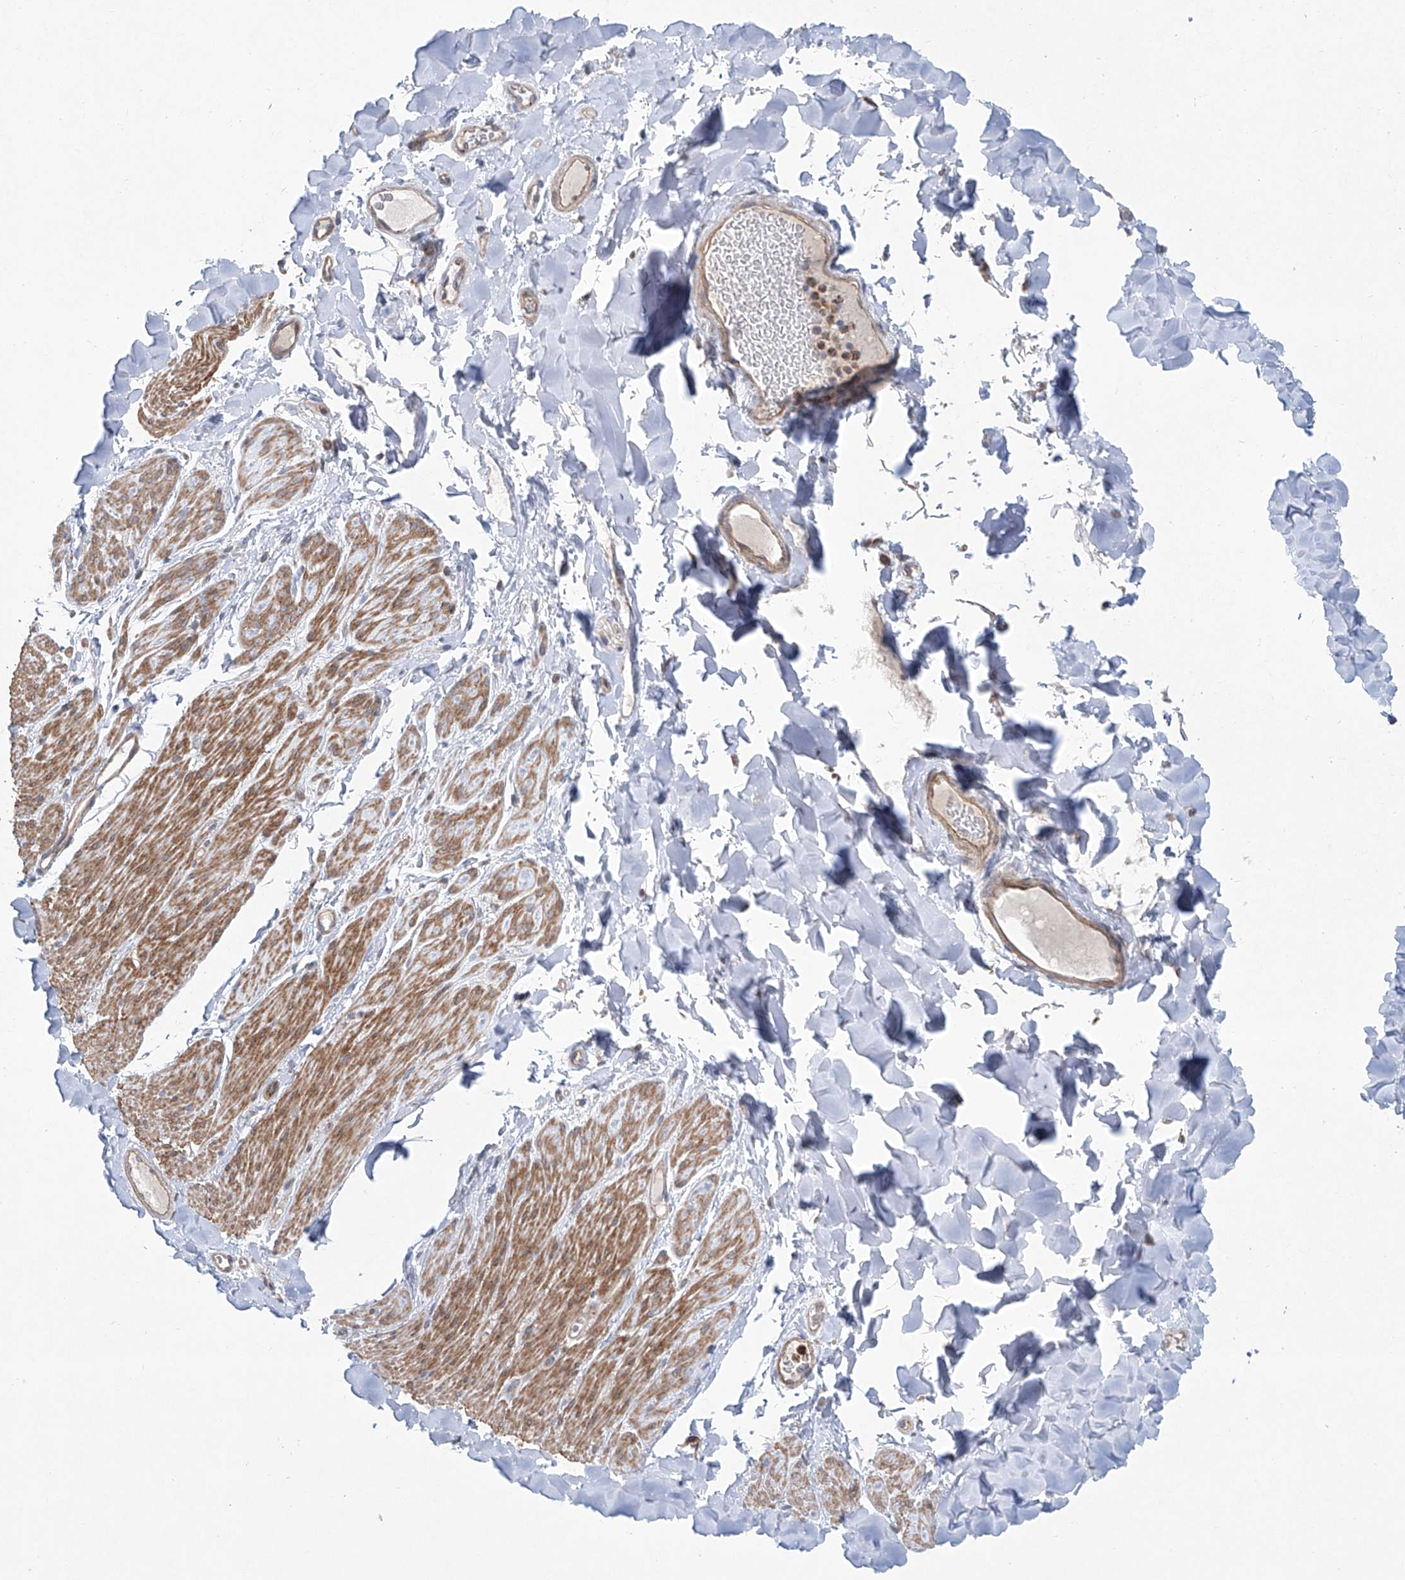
{"staining": {"intensity": "moderate", "quantity": ">75%", "location": "cytoplasmic/membranous"}, "tissue": "smooth muscle", "cell_type": "Smooth muscle cells", "image_type": "normal", "snomed": [{"axis": "morphology", "description": "Normal tissue, NOS"}, {"axis": "topography", "description": "Colon"}, {"axis": "topography", "description": "Peripheral nerve tissue"}], "caption": "Normal smooth muscle demonstrates moderate cytoplasmic/membranous positivity in approximately >75% of smooth muscle cells.", "gene": "KLC4", "patient": {"sex": "female", "age": 61}}